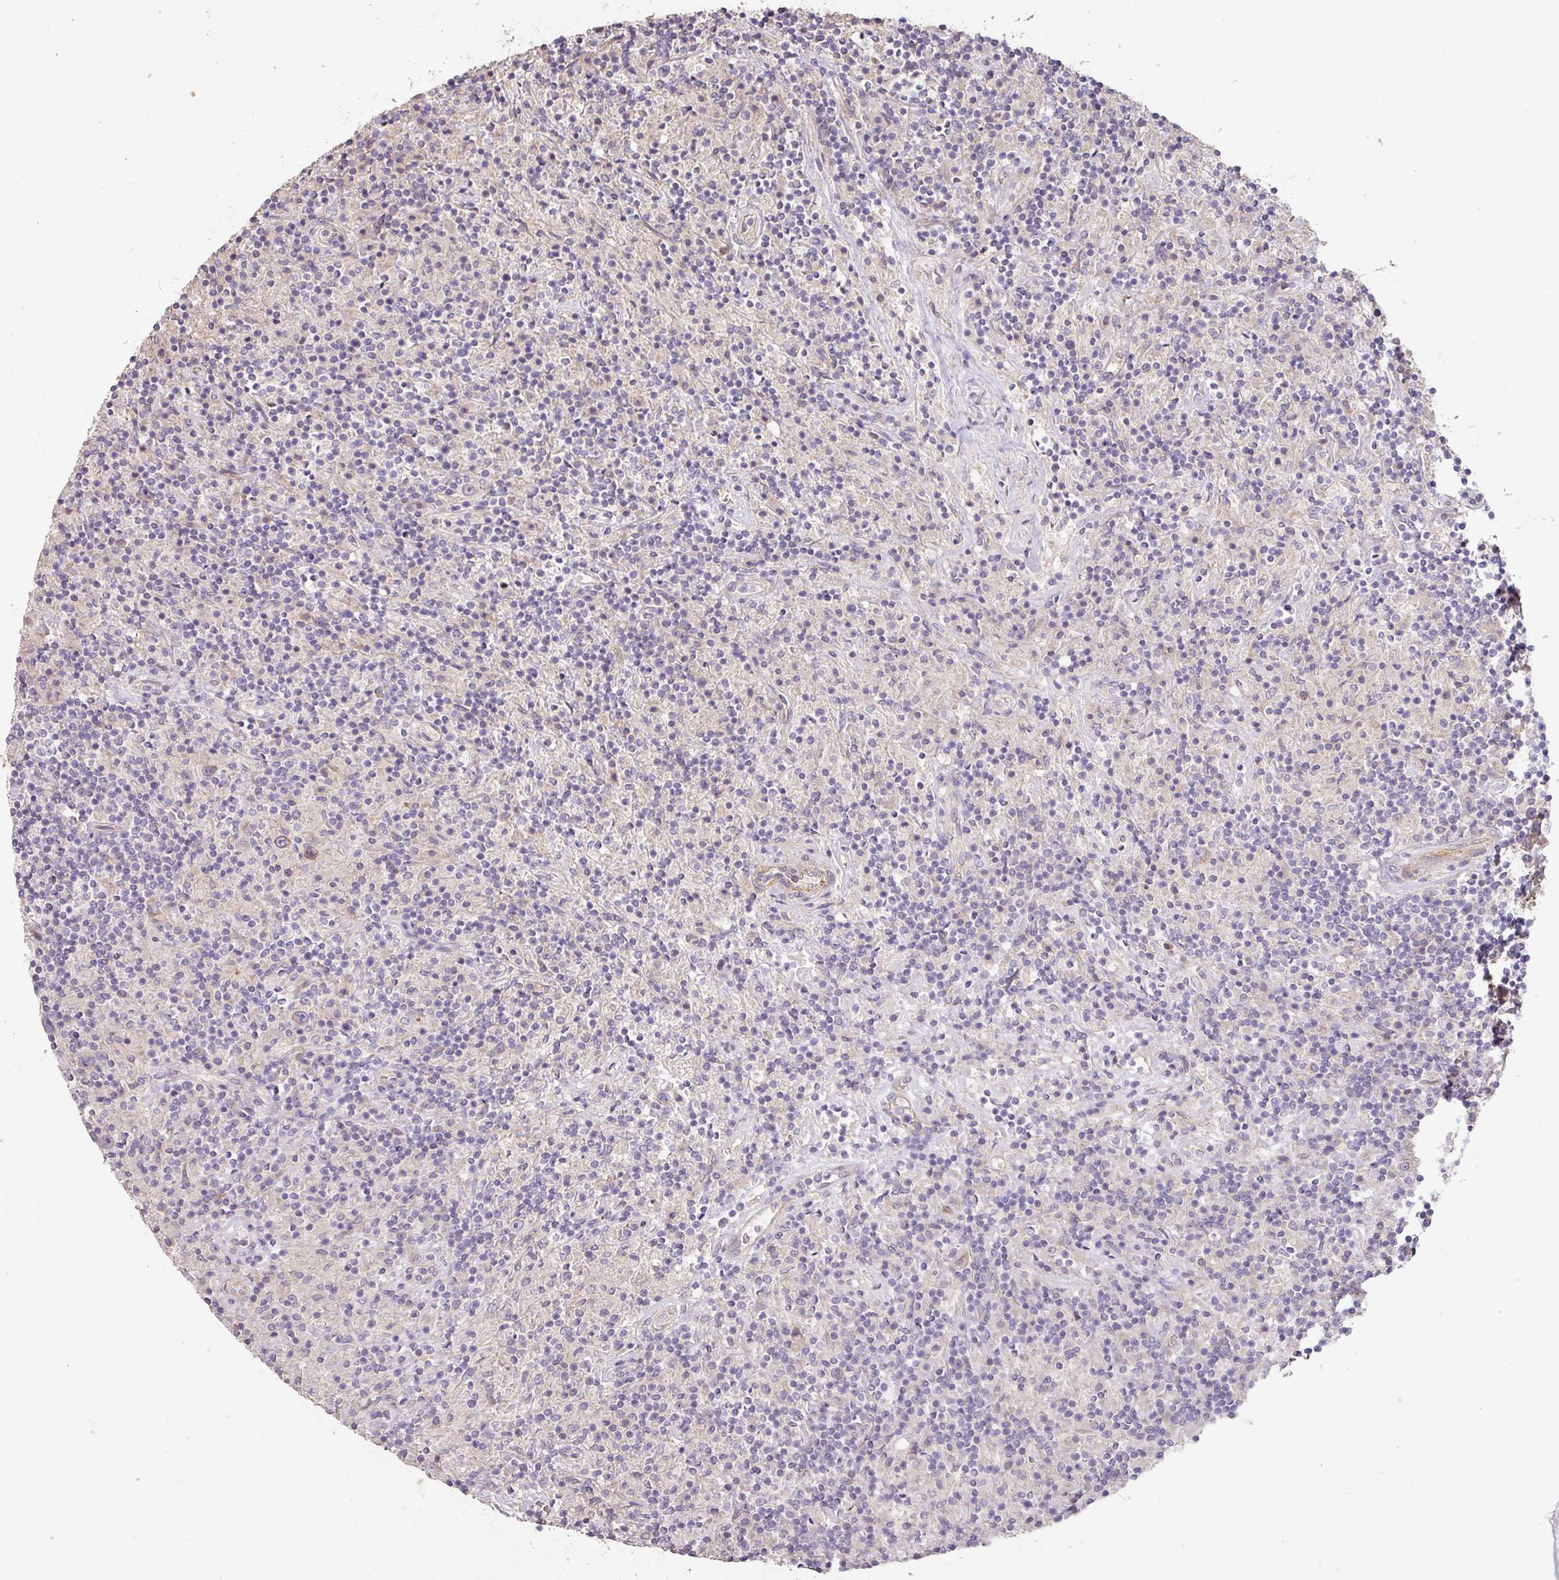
{"staining": {"intensity": "negative", "quantity": "none", "location": "none"}, "tissue": "lymphoma", "cell_type": "Tumor cells", "image_type": "cancer", "snomed": [{"axis": "morphology", "description": "Hodgkin's disease, NOS"}, {"axis": "topography", "description": "Lymph node"}], "caption": "An image of human lymphoma is negative for staining in tumor cells.", "gene": "PCDH1", "patient": {"sex": "male", "age": 70}}